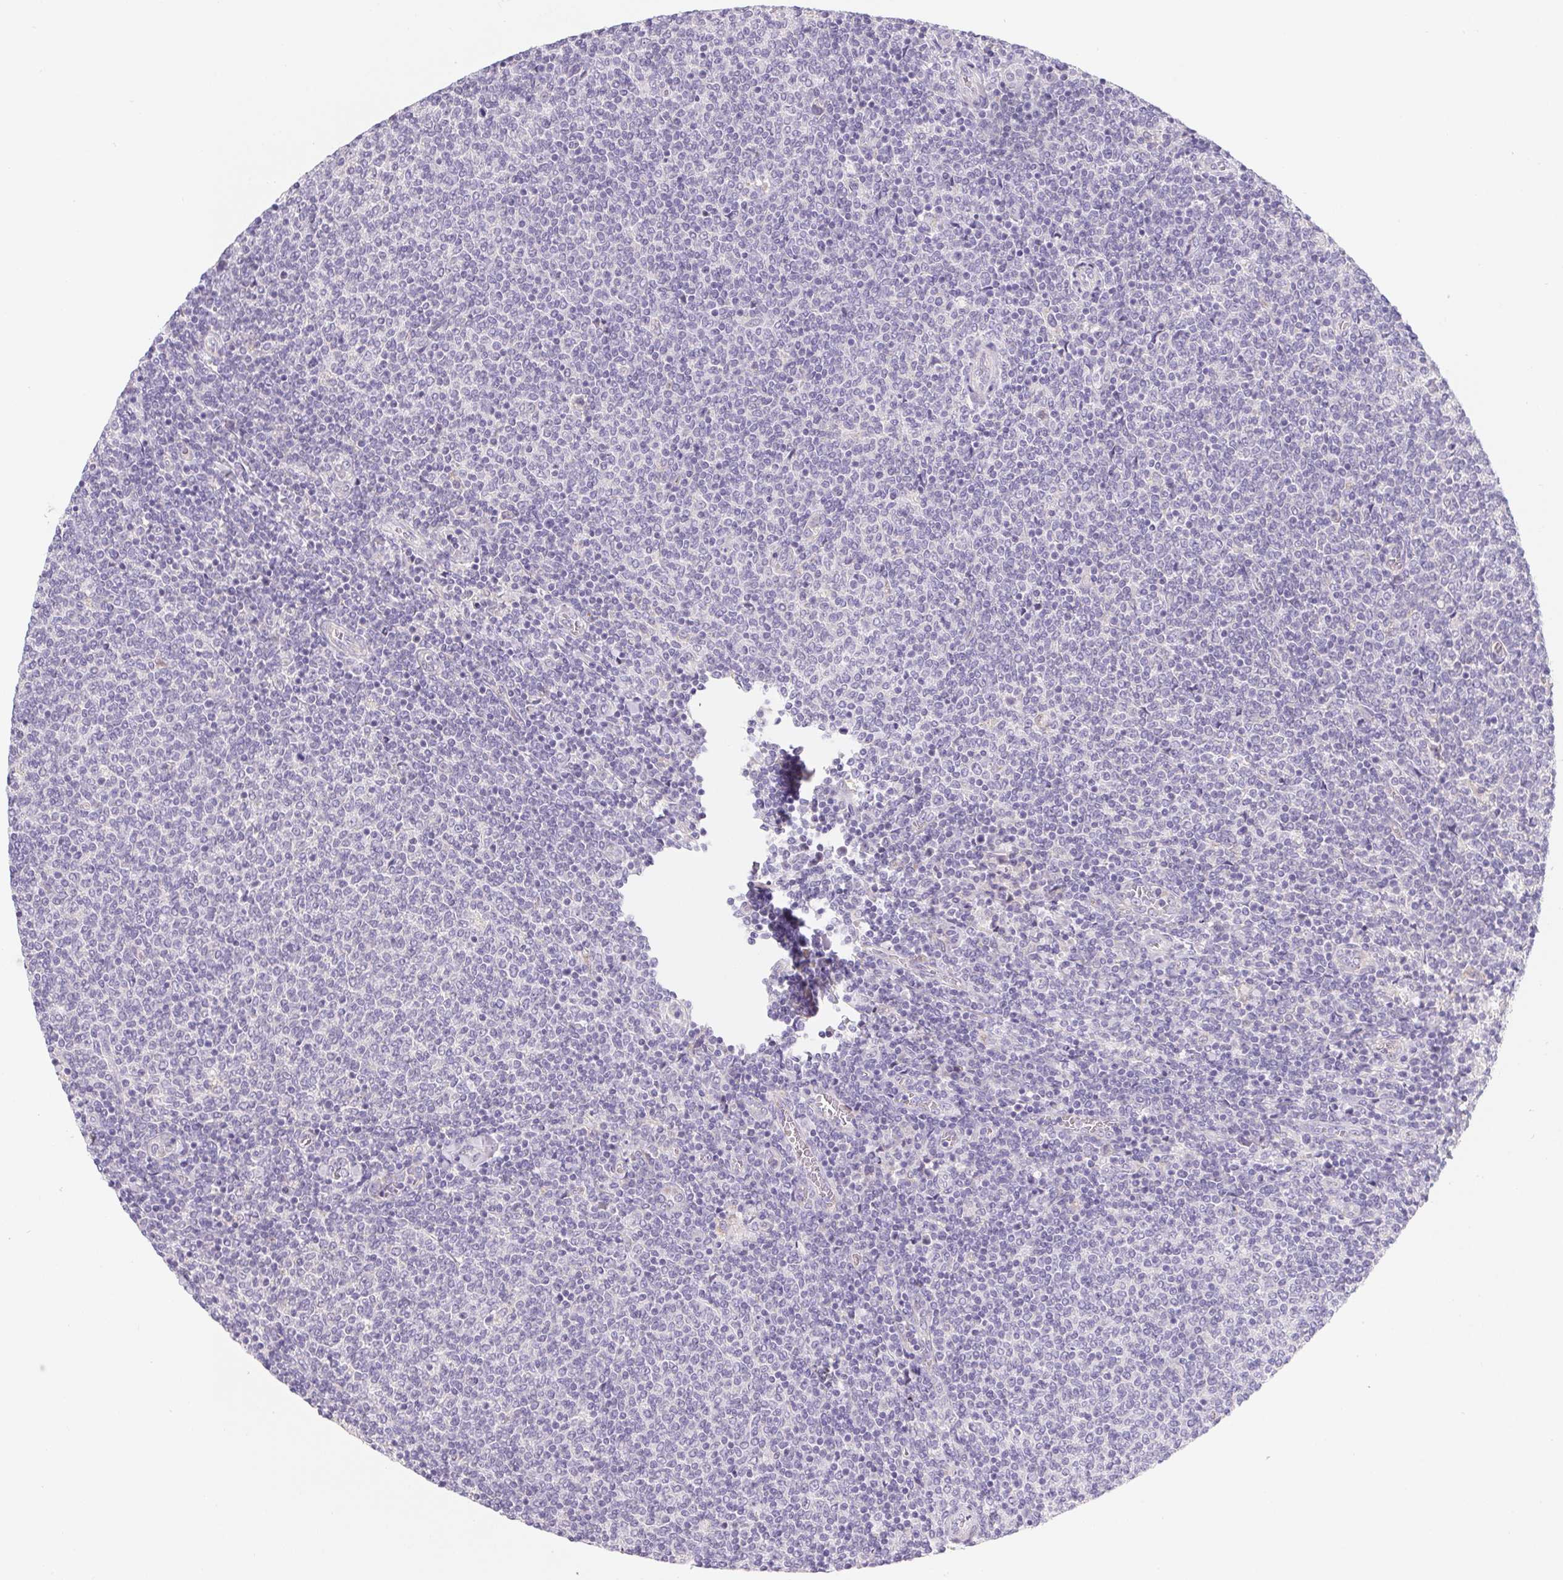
{"staining": {"intensity": "negative", "quantity": "none", "location": "none"}, "tissue": "lymphoma", "cell_type": "Tumor cells", "image_type": "cancer", "snomed": [{"axis": "morphology", "description": "Malignant lymphoma, non-Hodgkin's type, Low grade"}, {"axis": "topography", "description": "Lymph node"}], "caption": "The micrograph demonstrates no significant positivity in tumor cells of lymphoma. (DAB (3,3'-diaminobenzidine) immunohistochemistry, high magnification).", "gene": "LPA", "patient": {"sex": "male", "age": 52}}